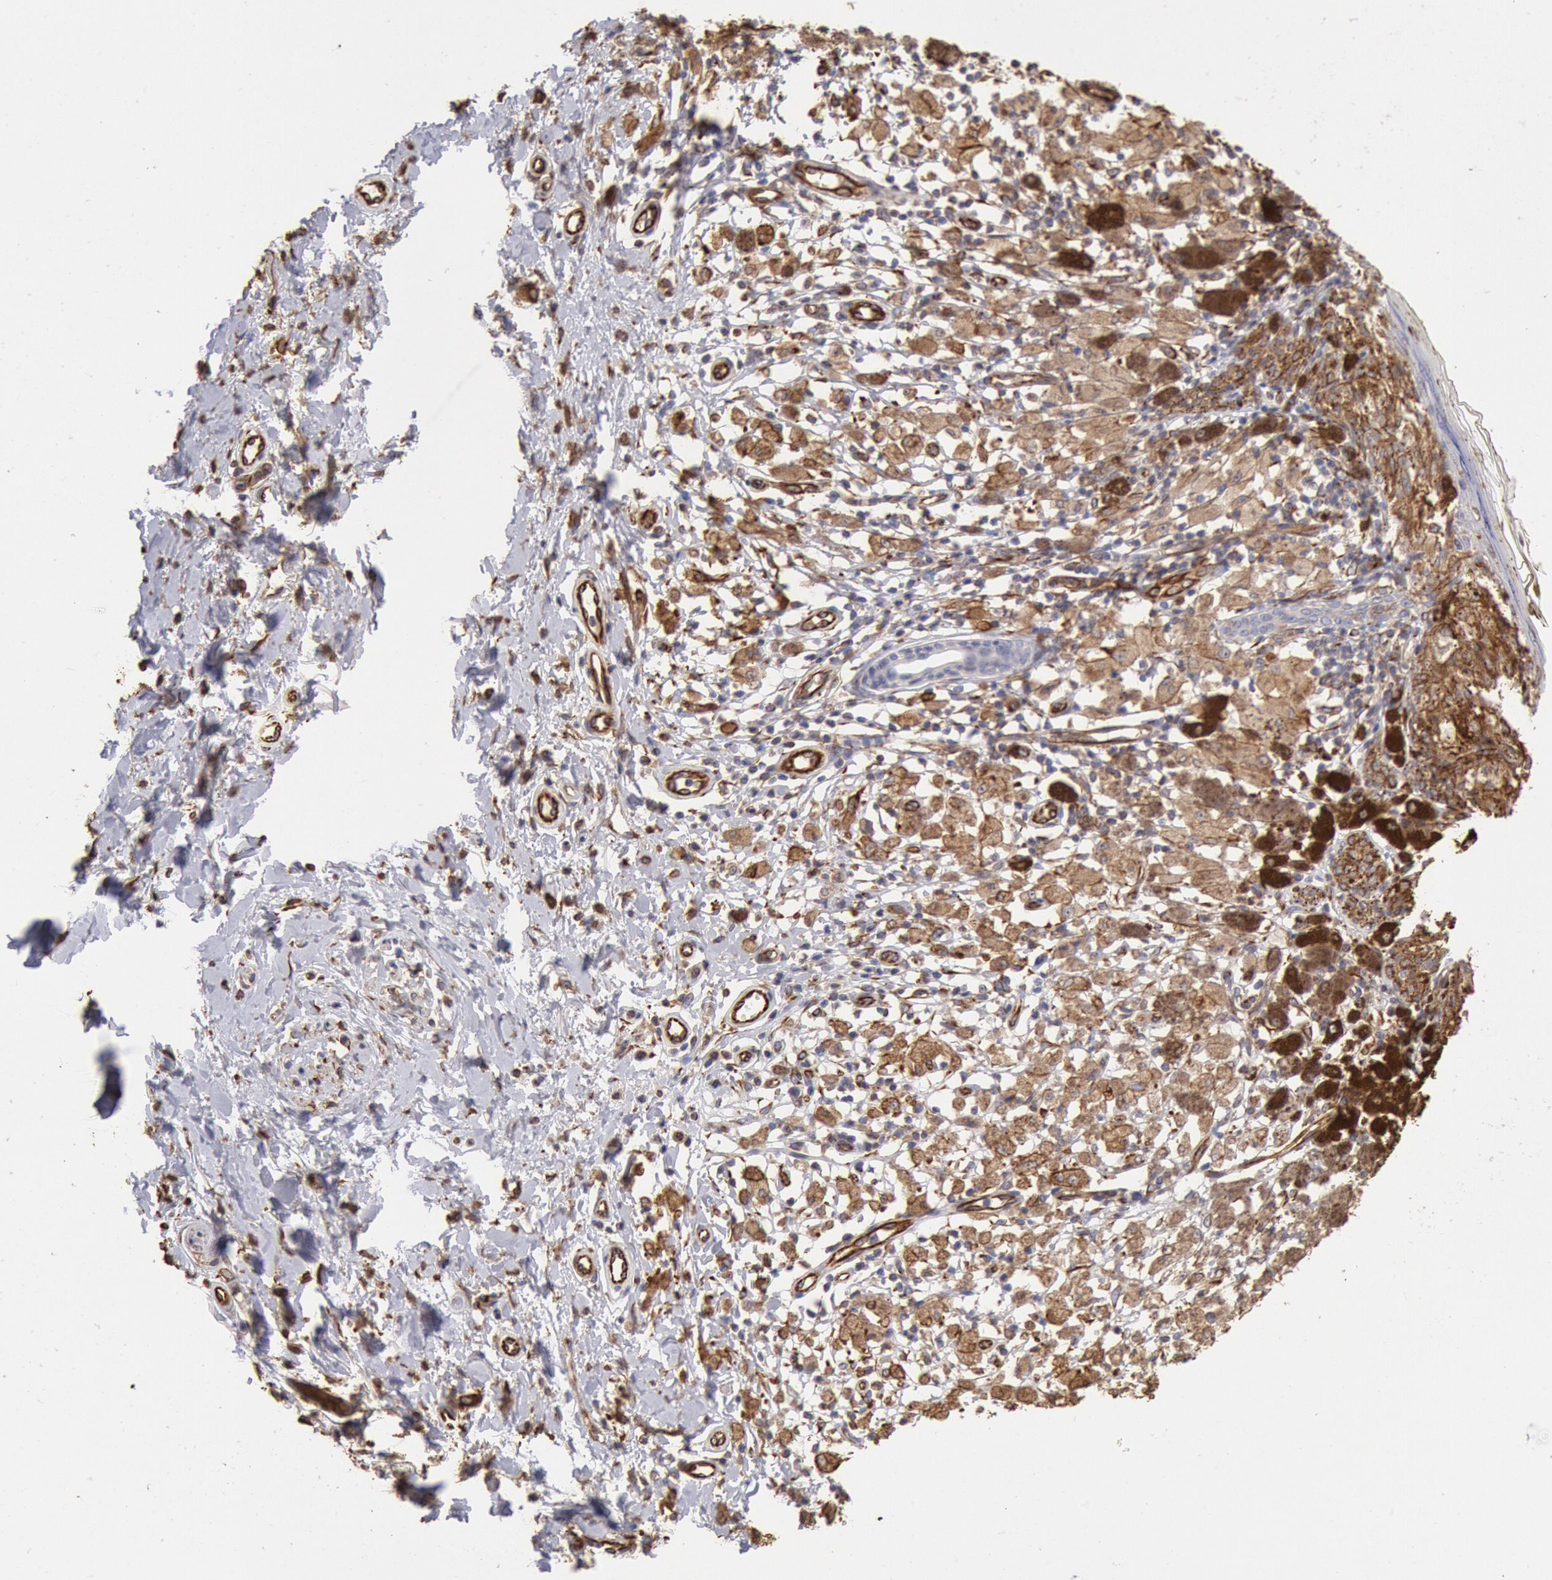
{"staining": {"intensity": "moderate", "quantity": "25%-75%", "location": "cytoplasmic/membranous"}, "tissue": "melanoma", "cell_type": "Tumor cells", "image_type": "cancer", "snomed": [{"axis": "morphology", "description": "Malignant melanoma, NOS"}, {"axis": "topography", "description": "Skin"}], "caption": "Malignant melanoma stained with a brown dye demonstrates moderate cytoplasmic/membranous positive positivity in approximately 25%-75% of tumor cells.", "gene": "RNF139", "patient": {"sex": "male", "age": 88}}